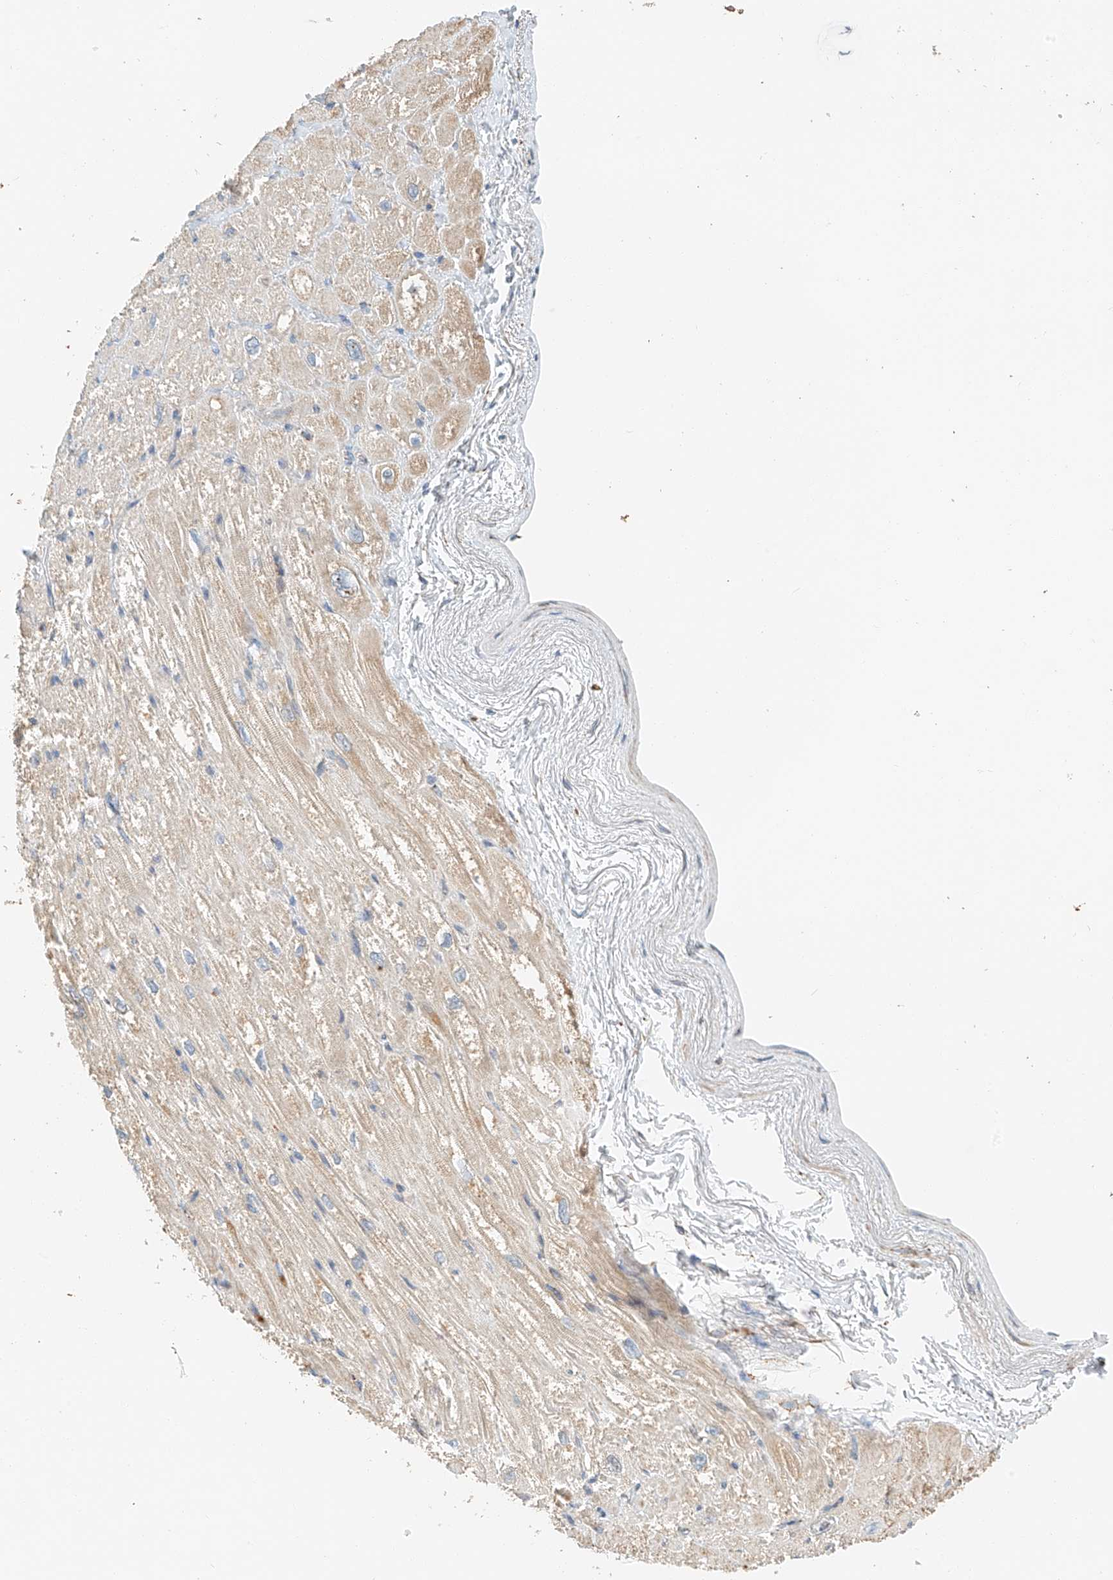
{"staining": {"intensity": "moderate", "quantity": "25%-75%", "location": "cytoplasmic/membranous,nuclear"}, "tissue": "heart muscle", "cell_type": "Cardiomyocytes", "image_type": "normal", "snomed": [{"axis": "morphology", "description": "Normal tissue, NOS"}, {"axis": "topography", "description": "Heart"}], "caption": "Immunohistochemistry histopathology image of unremarkable heart muscle stained for a protein (brown), which reveals medium levels of moderate cytoplasmic/membranous,nuclear expression in about 25%-75% of cardiomyocytes.", "gene": "YIPF7", "patient": {"sex": "male", "age": 50}}